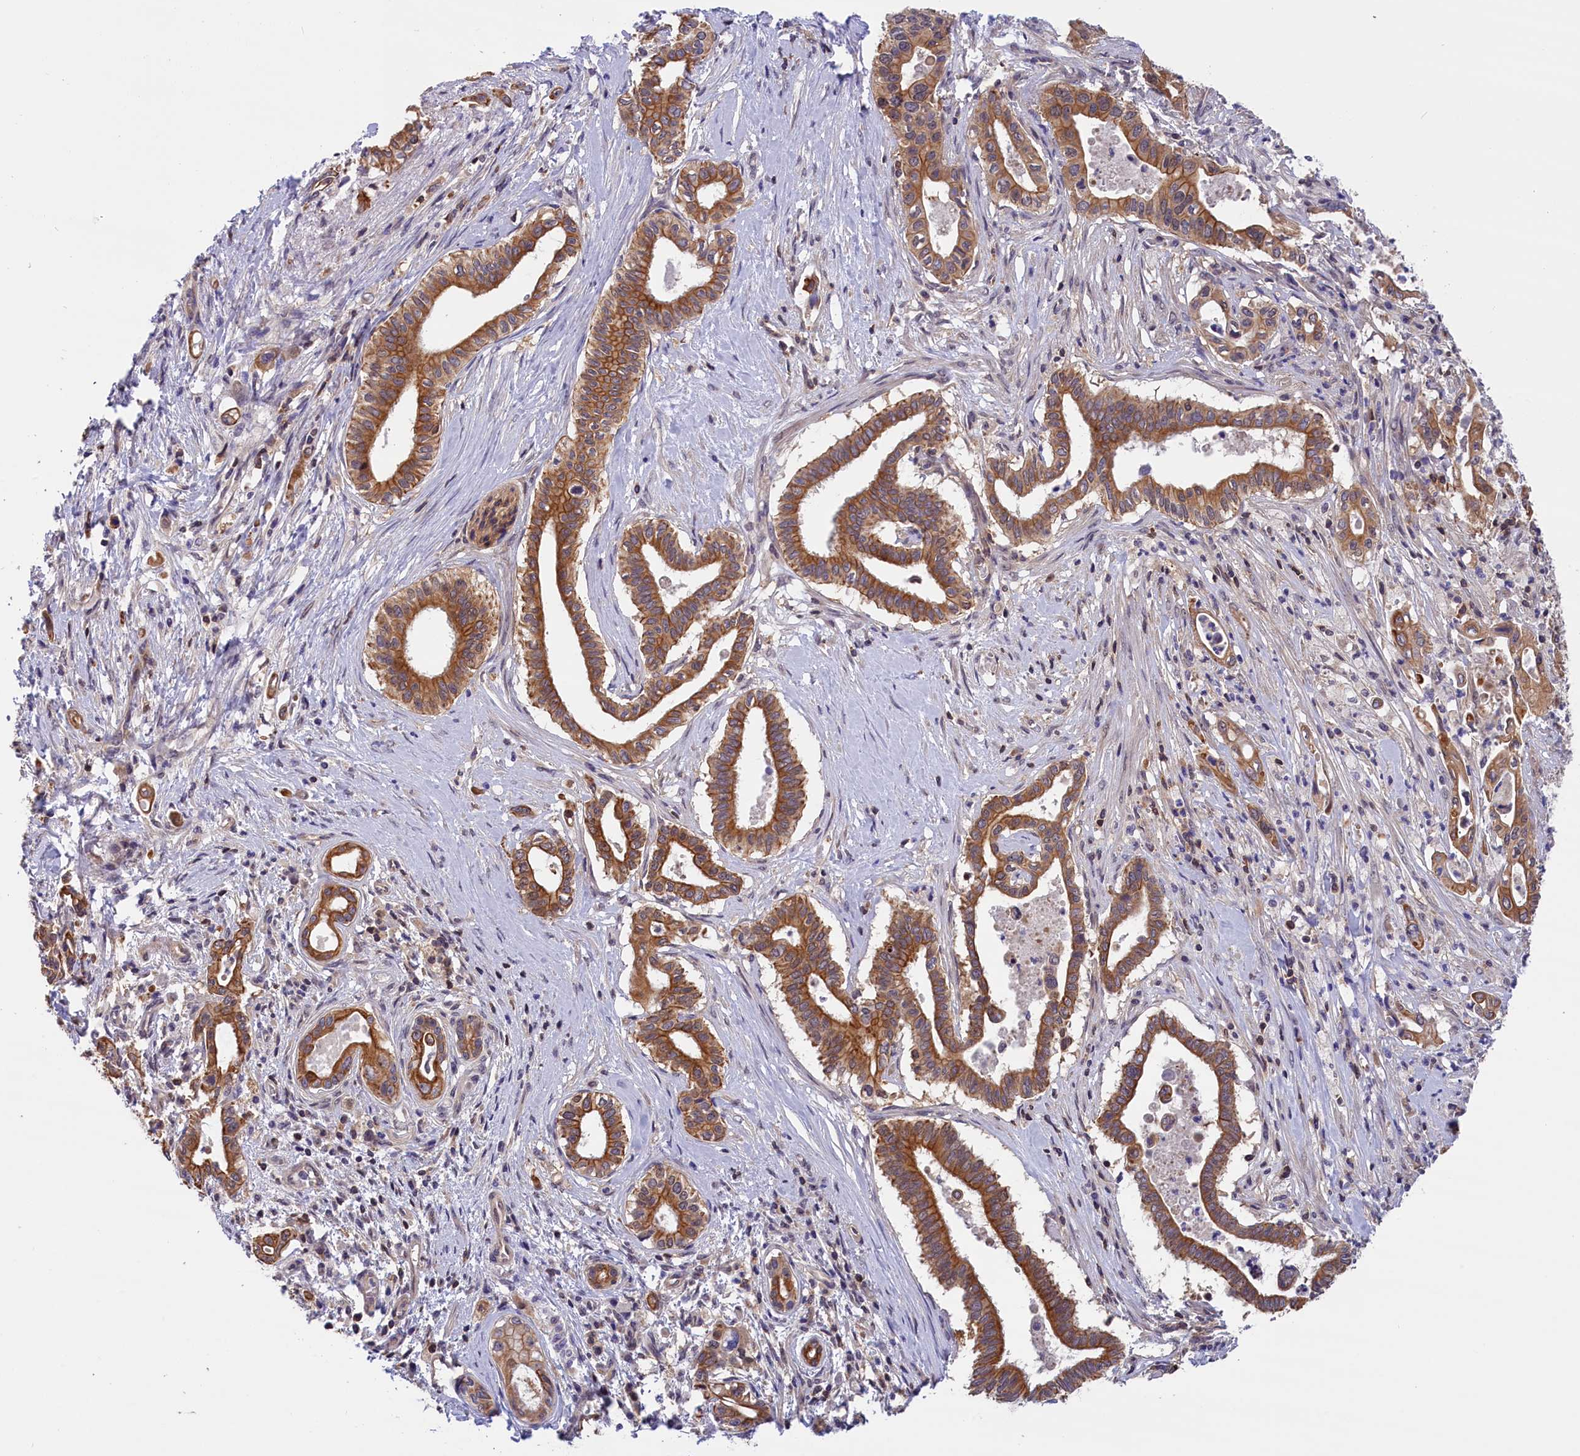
{"staining": {"intensity": "strong", "quantity": ">75%", "location": "cytoplasmic/membranous"}, "tissue": "pancreatic cancer", "cell_type": "Tumor cells", "image_type": "cancer", "snomed": [{"axis": "morphology", "description": "Adenocarcinoma, NOS"}, {"axis": "topography", "description": "Pancreas"}], "caption": "This micrograph shows pancreatic adenocarcinoma stained with immunohistochemistry (IHC) to label a protein in brown. The cytoplasmic/membranous of tumor cells show strong positivity for the protein. Nuclei are counter-stained blue.", "gene": "TBCB", "patient": {"sex": "female", "age": 77}}